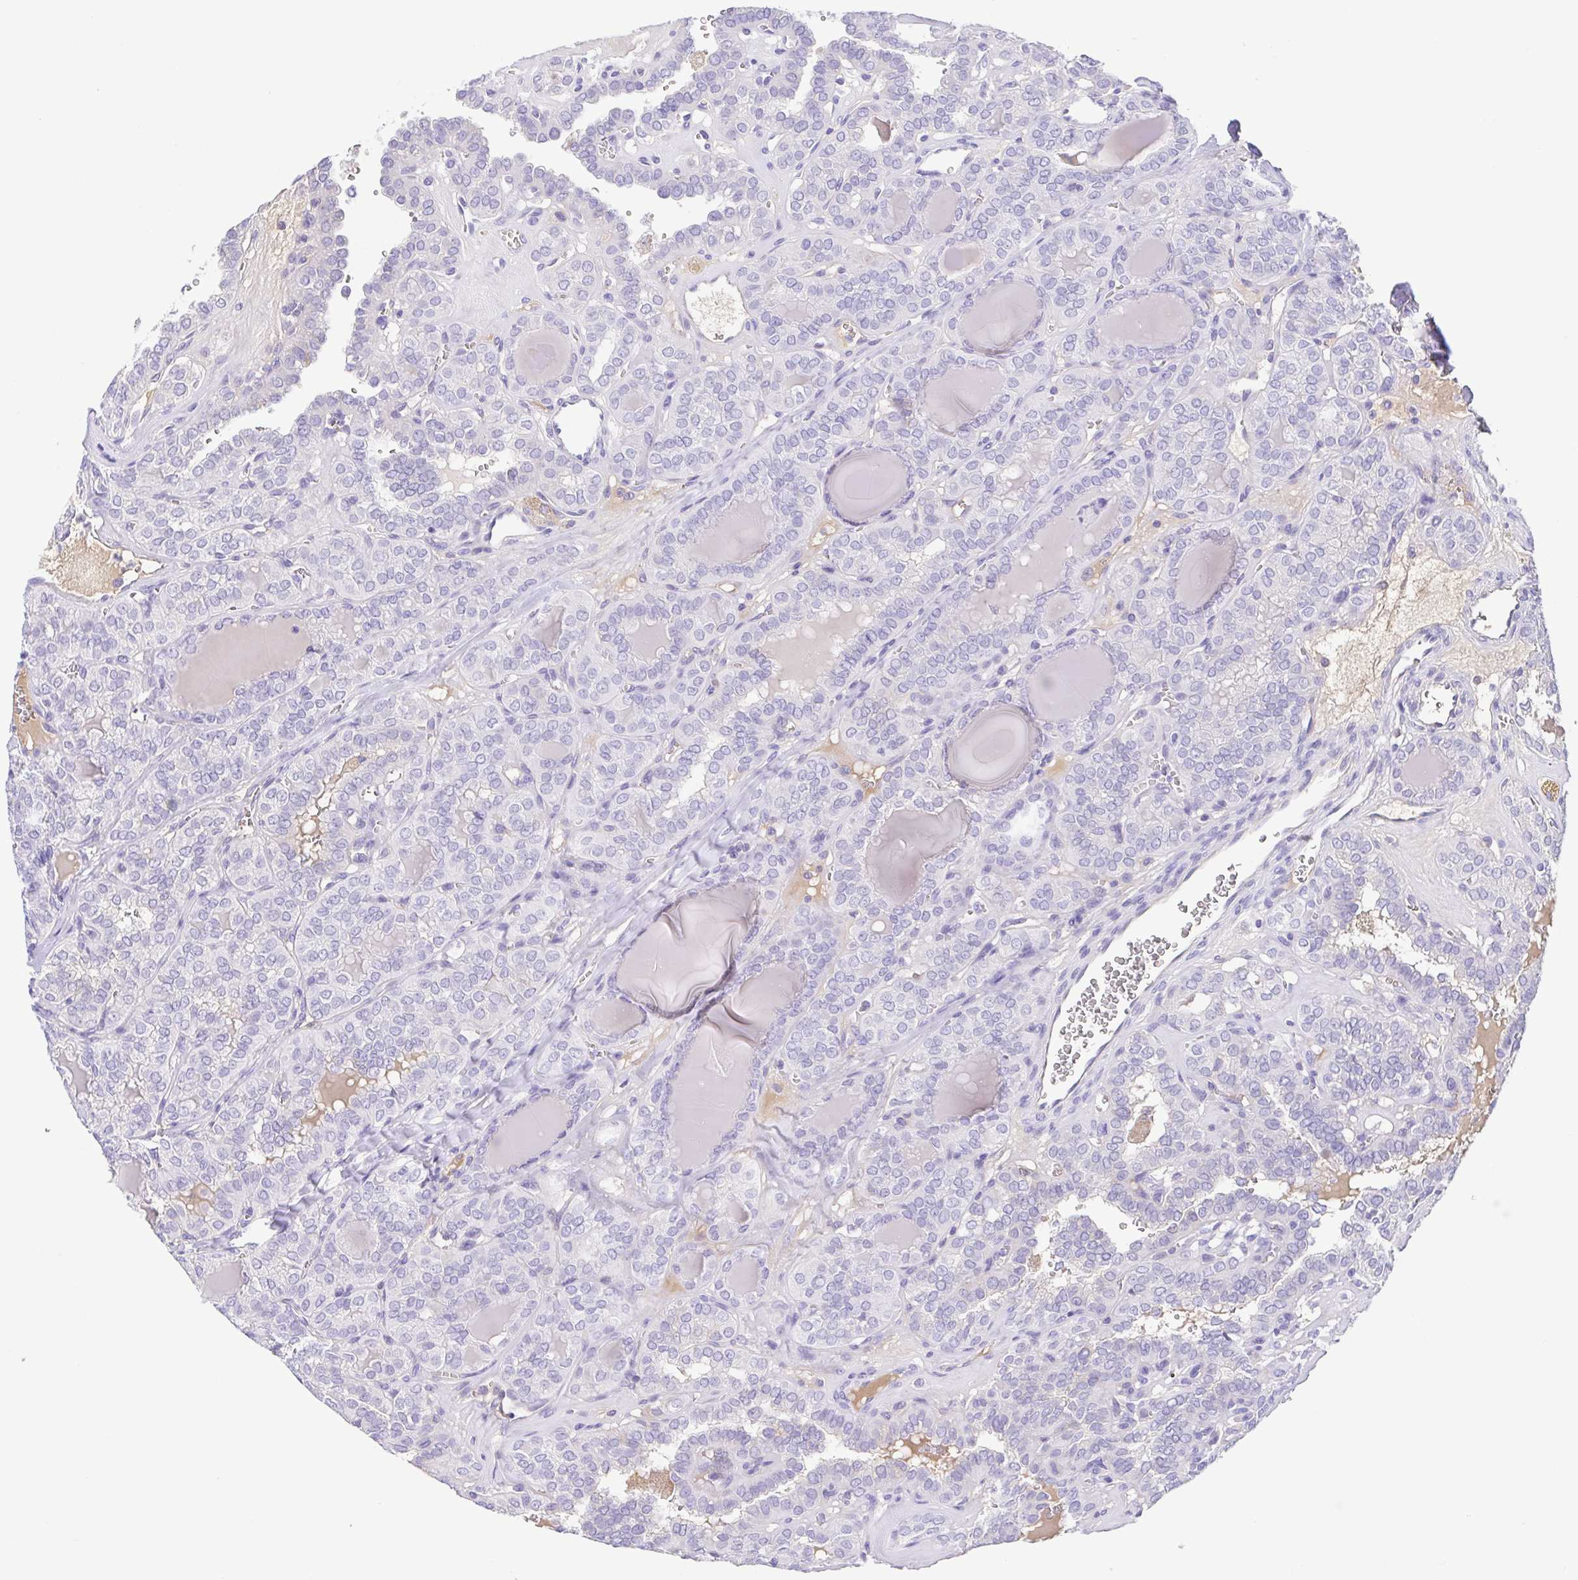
{"staining": {"intensity": "negative", "quantity": "none", "location": "none"}, "tissue": "thyroid cancer", "cell_type": "Tumor cells", "image_type": "cancer", "snomed": [{"axis": "morphology", "description": "Papillary adenocarcinoma, NOS"}, {"axis": "topography", "description": "Thyroid gland"}], "caption": "DAB (3,3'-diaminobenzidine) immunohistochemical staining of thyroid cancer (papillary adenocarcinoma) reveals no significant expression in tumor cells. (DAB (3,3'-diaminobenzidine) IHC visualized using brightfield microscopy, high magnification).", "gene": "A1BG", "patient": {"sex": "female", "age": 41}}